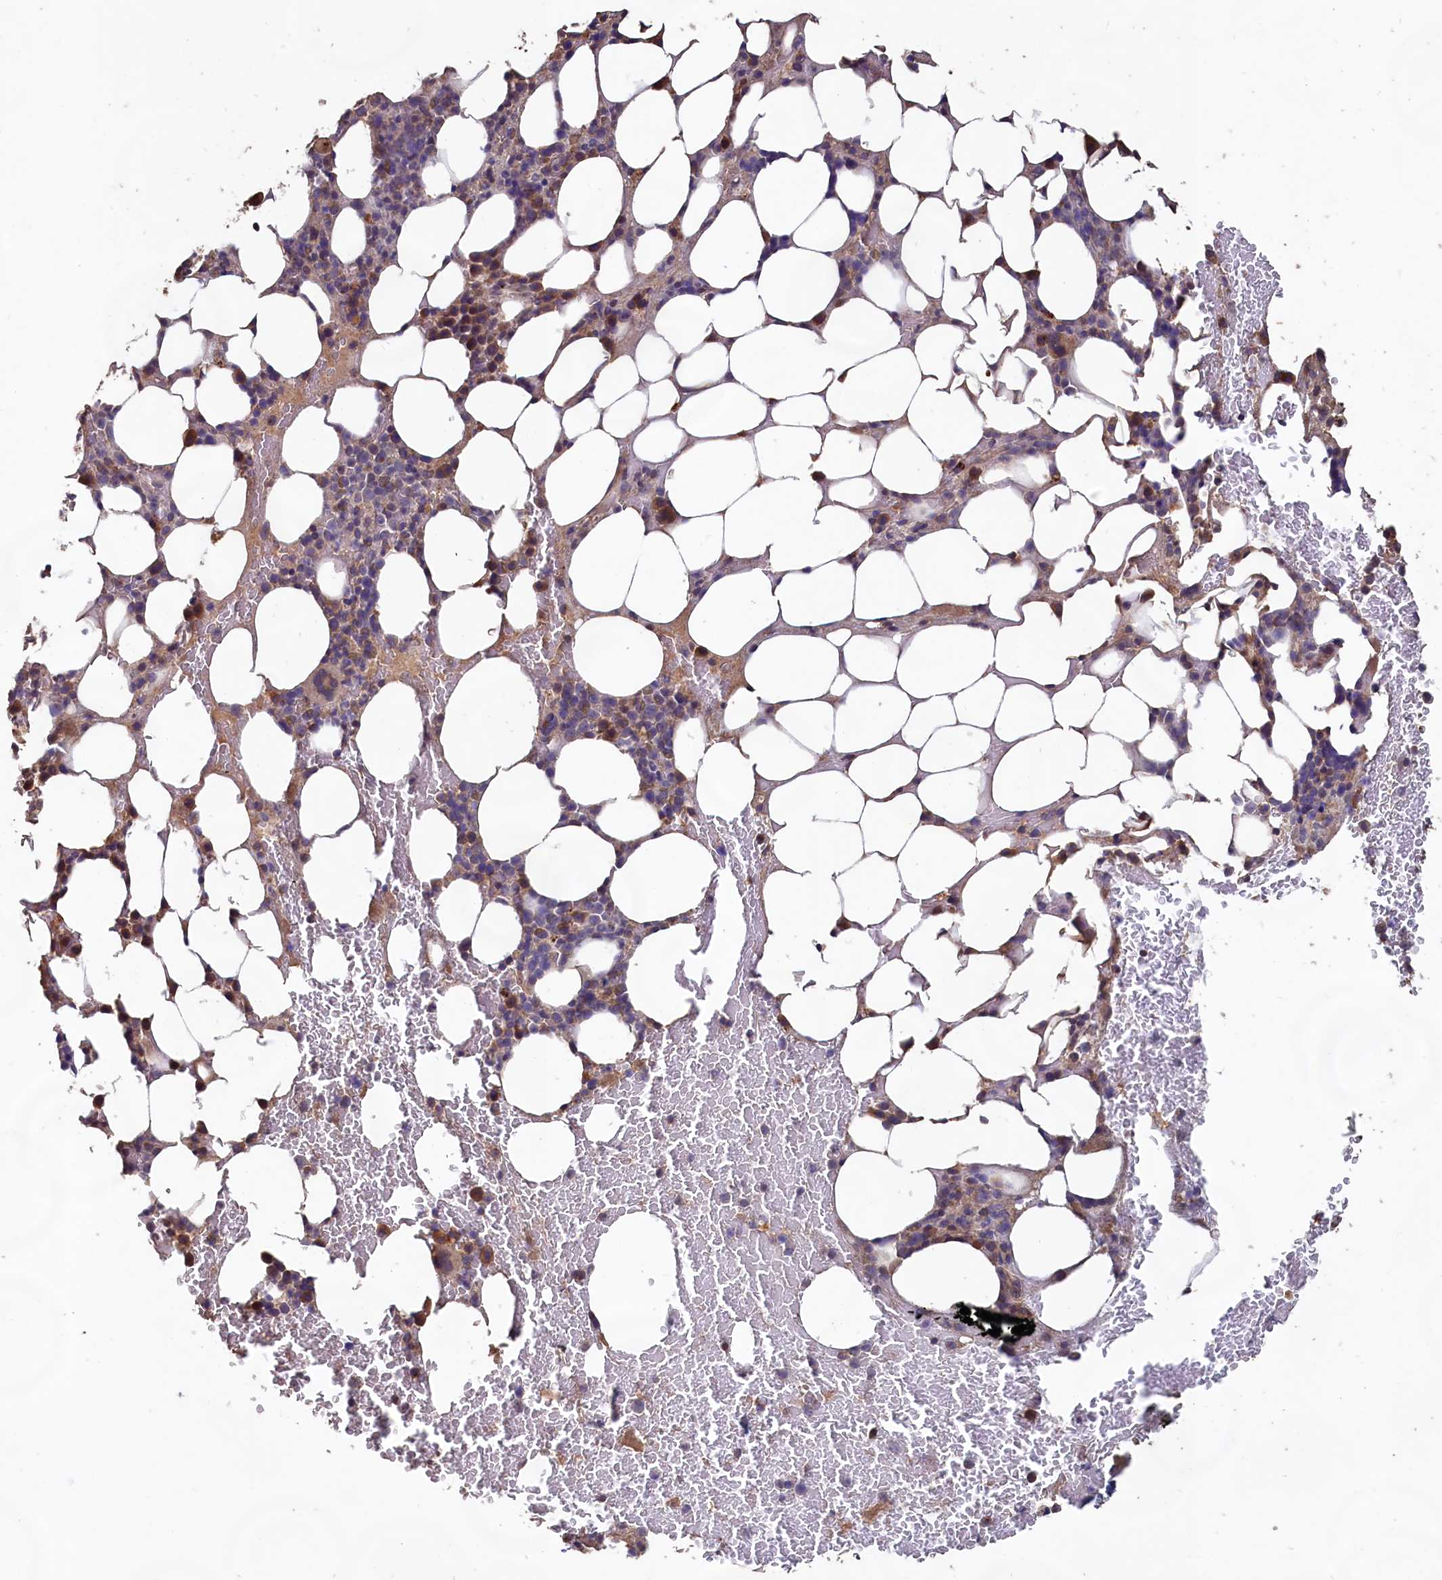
{"staining": {"intensity": "moderate", "quantity": "<25%", "location": "cytoplasmic/membranous"}, "tissue": "bone marrow", "cell_type": "Hematopoietic cells", "image_type": "normal", "snomed": [{"axis": "morphology", "description": "Normal tissue, NOS"}, {"axis": "topography", "description": "Bone marrow"}], "caption": "Brown immunohistochemical staining in normal human bone marrow shows moderate cytoplasmic/membranous expression in about <25% of hematopoietic cells.", "gene": "FUNDC1", "patient": {"sex": "male", "age": 78}}